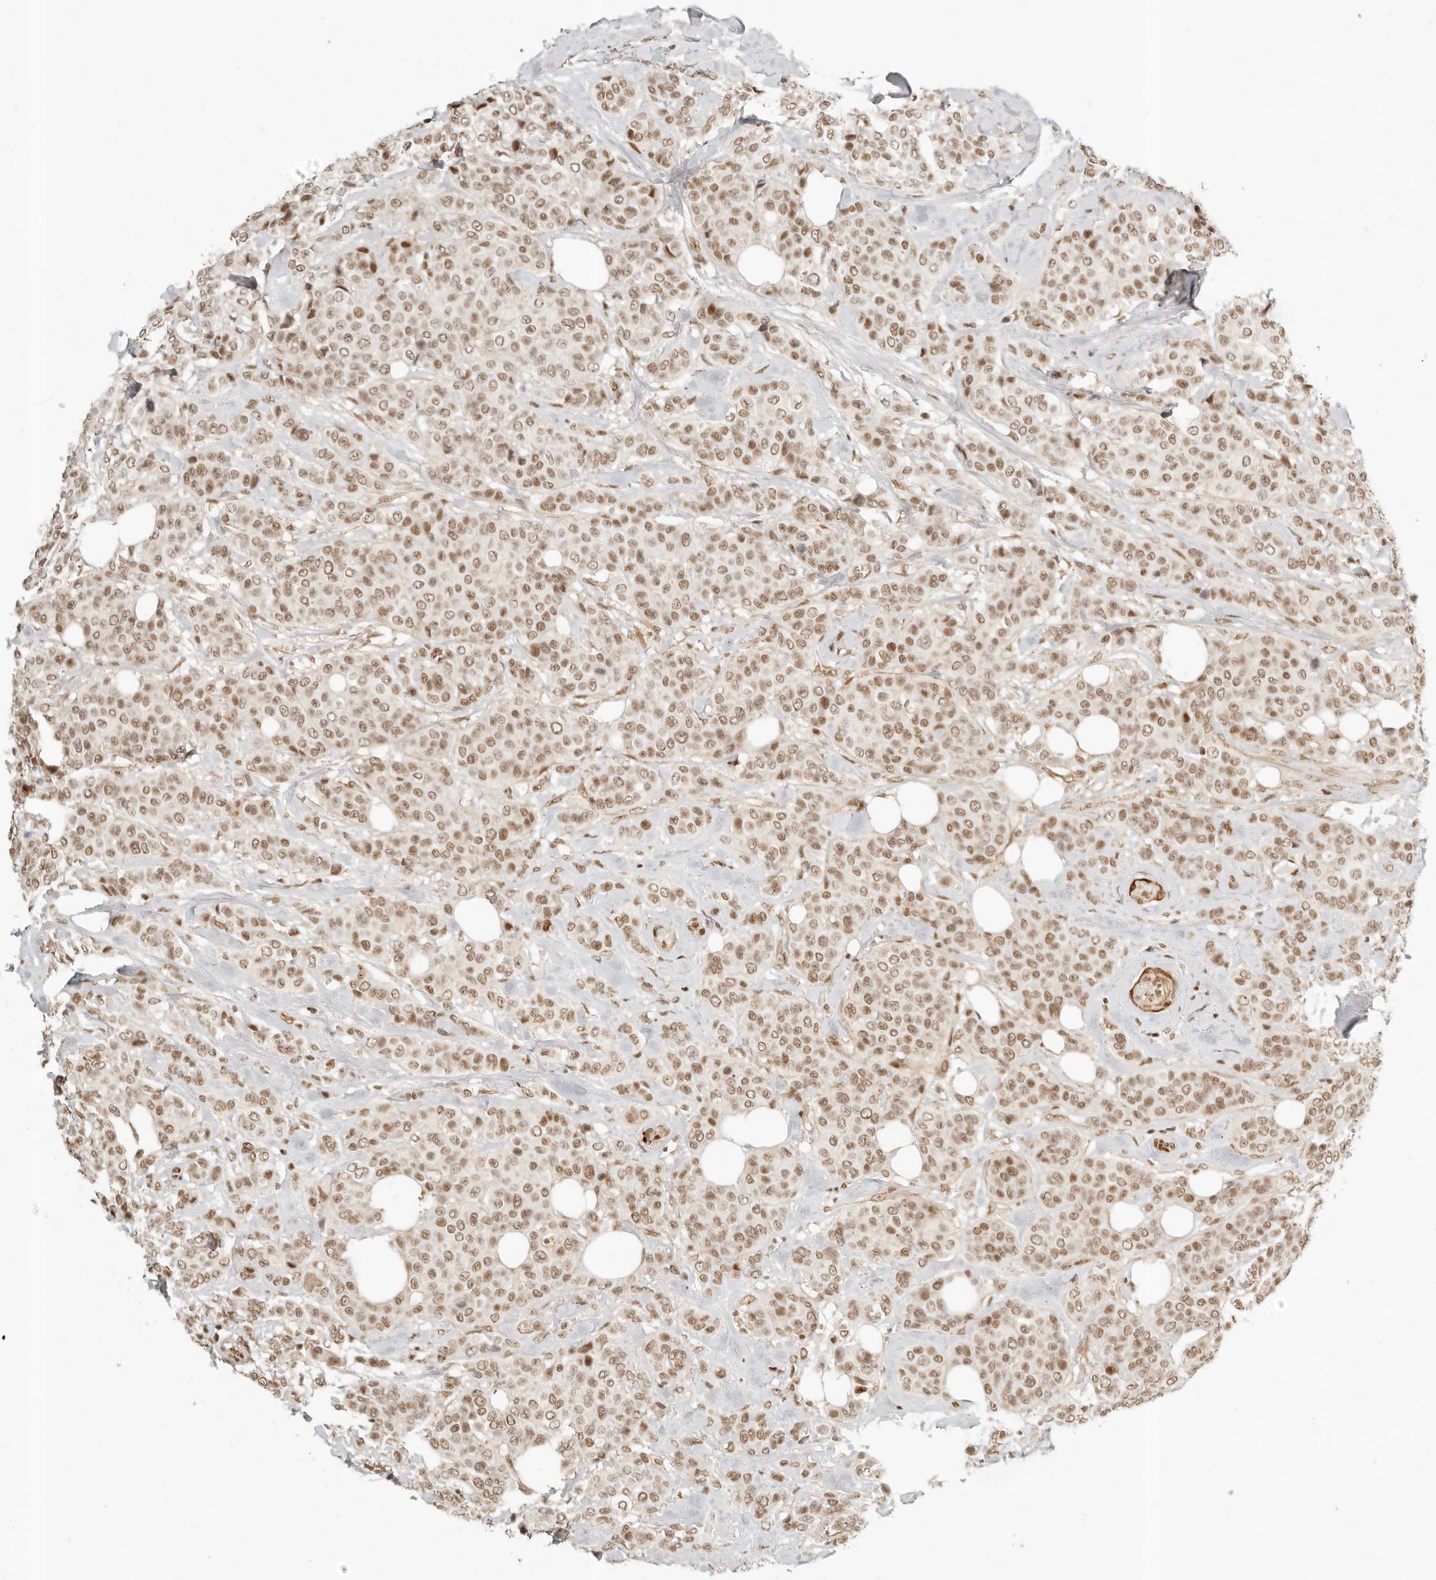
{"staining": {"intensity": "moderate", "quantity": ">75%", "location": "nuclear"}, "tissue": "breast cancer", "cell_type": "Tumor cells", "image_type": "cancer", "snomed": [{"axis": "morphology", "description": "Lobular carcinoma"}, {"axis": "topography", "description": "Breast"}], "caption": "Tumor cells display medium levels of moderate nuclear positivity in approximately >75% of cells in breast lobular carcinoma.", "gene": "GABPA", "patient": {"sex": "female", "age": 51}}